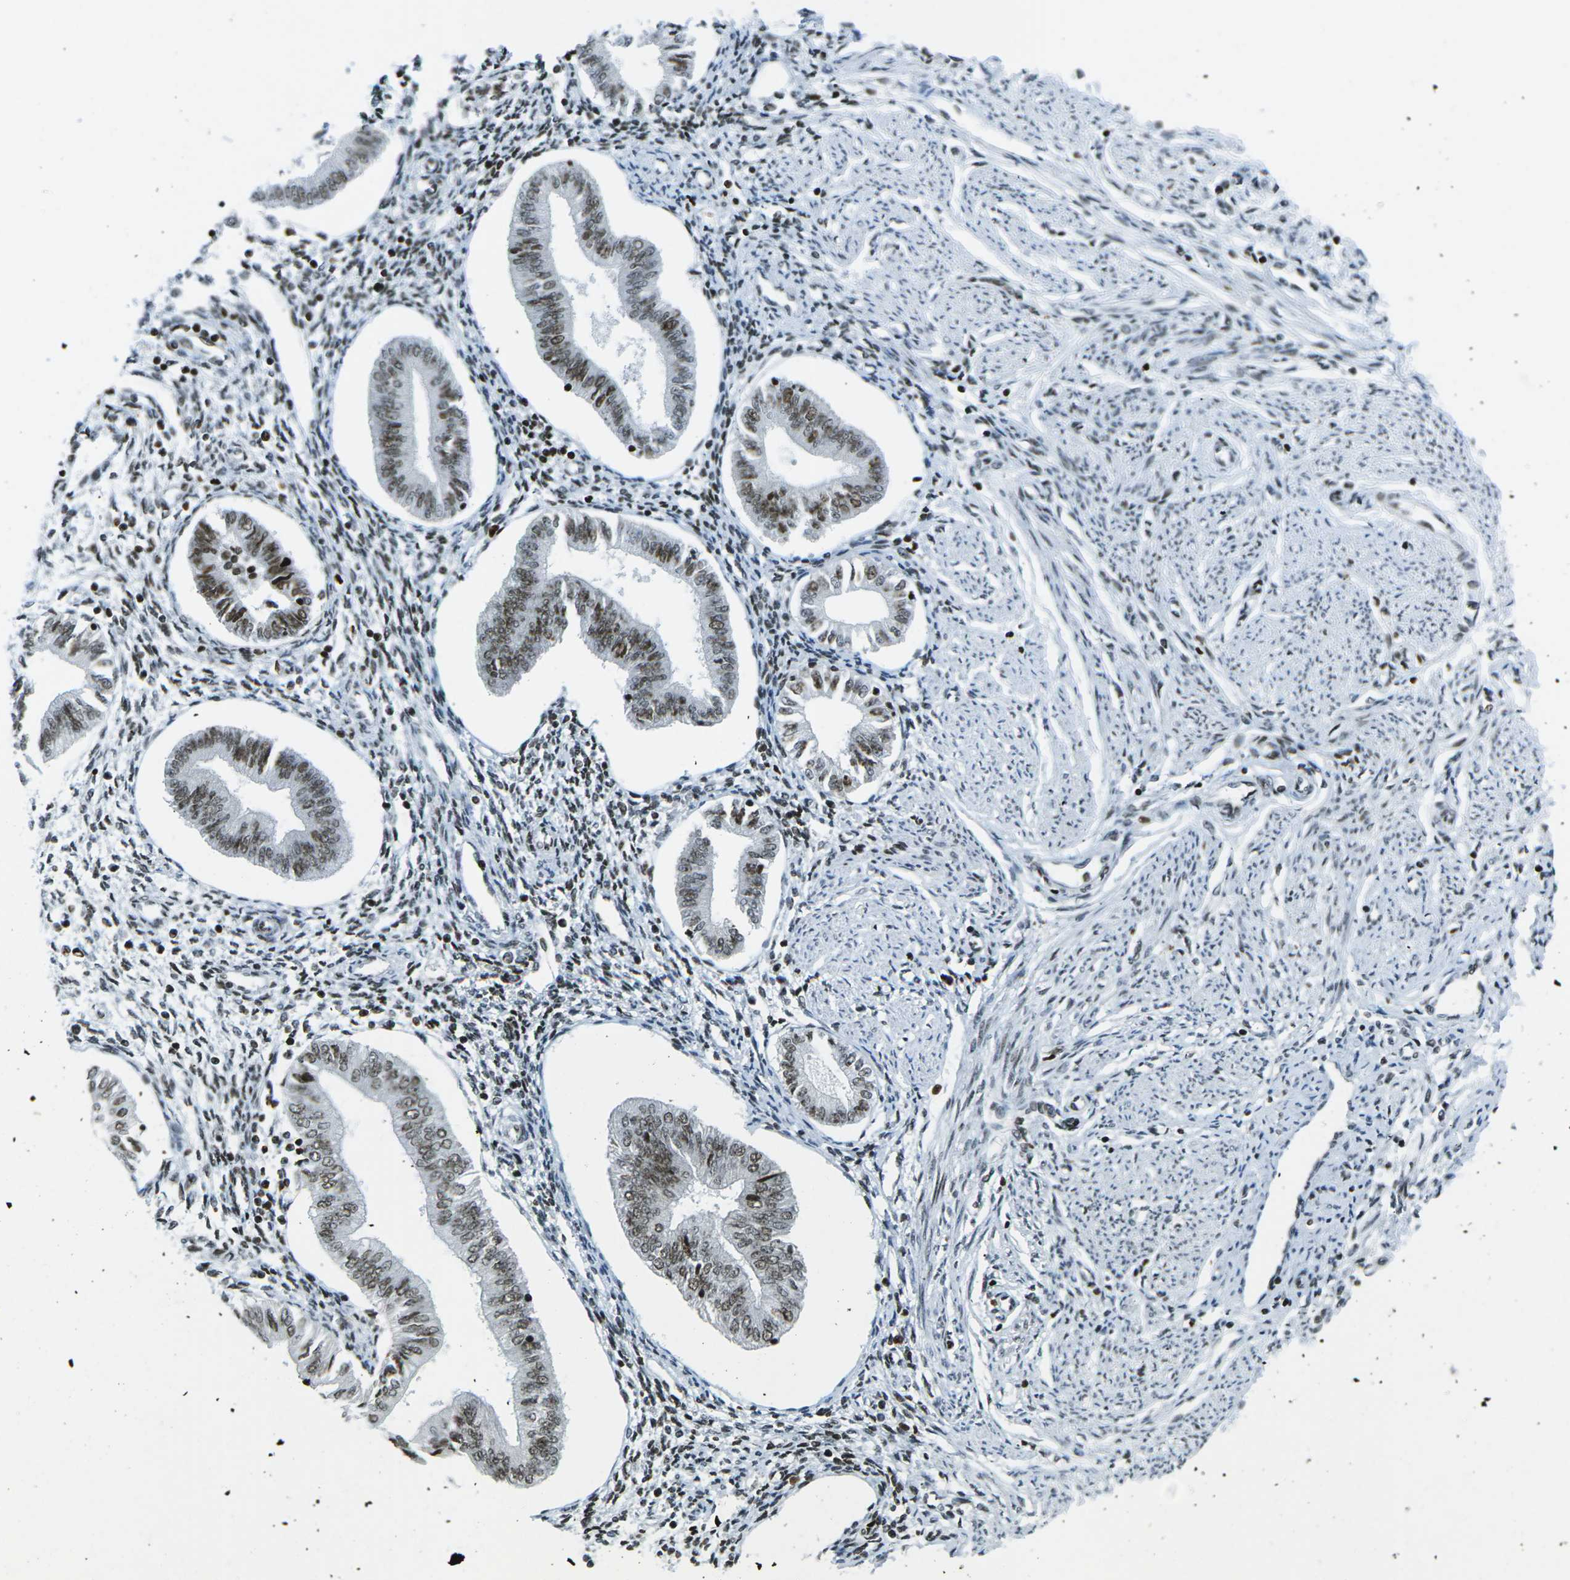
{"staining": {"intensity": "strong", "quantity": "25%-75%", "location": "nuclear"}, "tissue": "endometrium", "cell_type": "Cells in endometrial stroma", "image_type": "normal", "snomed": [{"axis": "morphology", "description": "Normal tissue, NOS"}, {"axis": "topography", "description": "Endometrium"}], "caption": "IHC image of benign endometrium stained for a protein (brown), which shows high levels of strong nuclear expression in about 25%-75% of cells in endometrial stroma.", "gene": "EME1", "patient": {"sex": "female", "age": 50}}